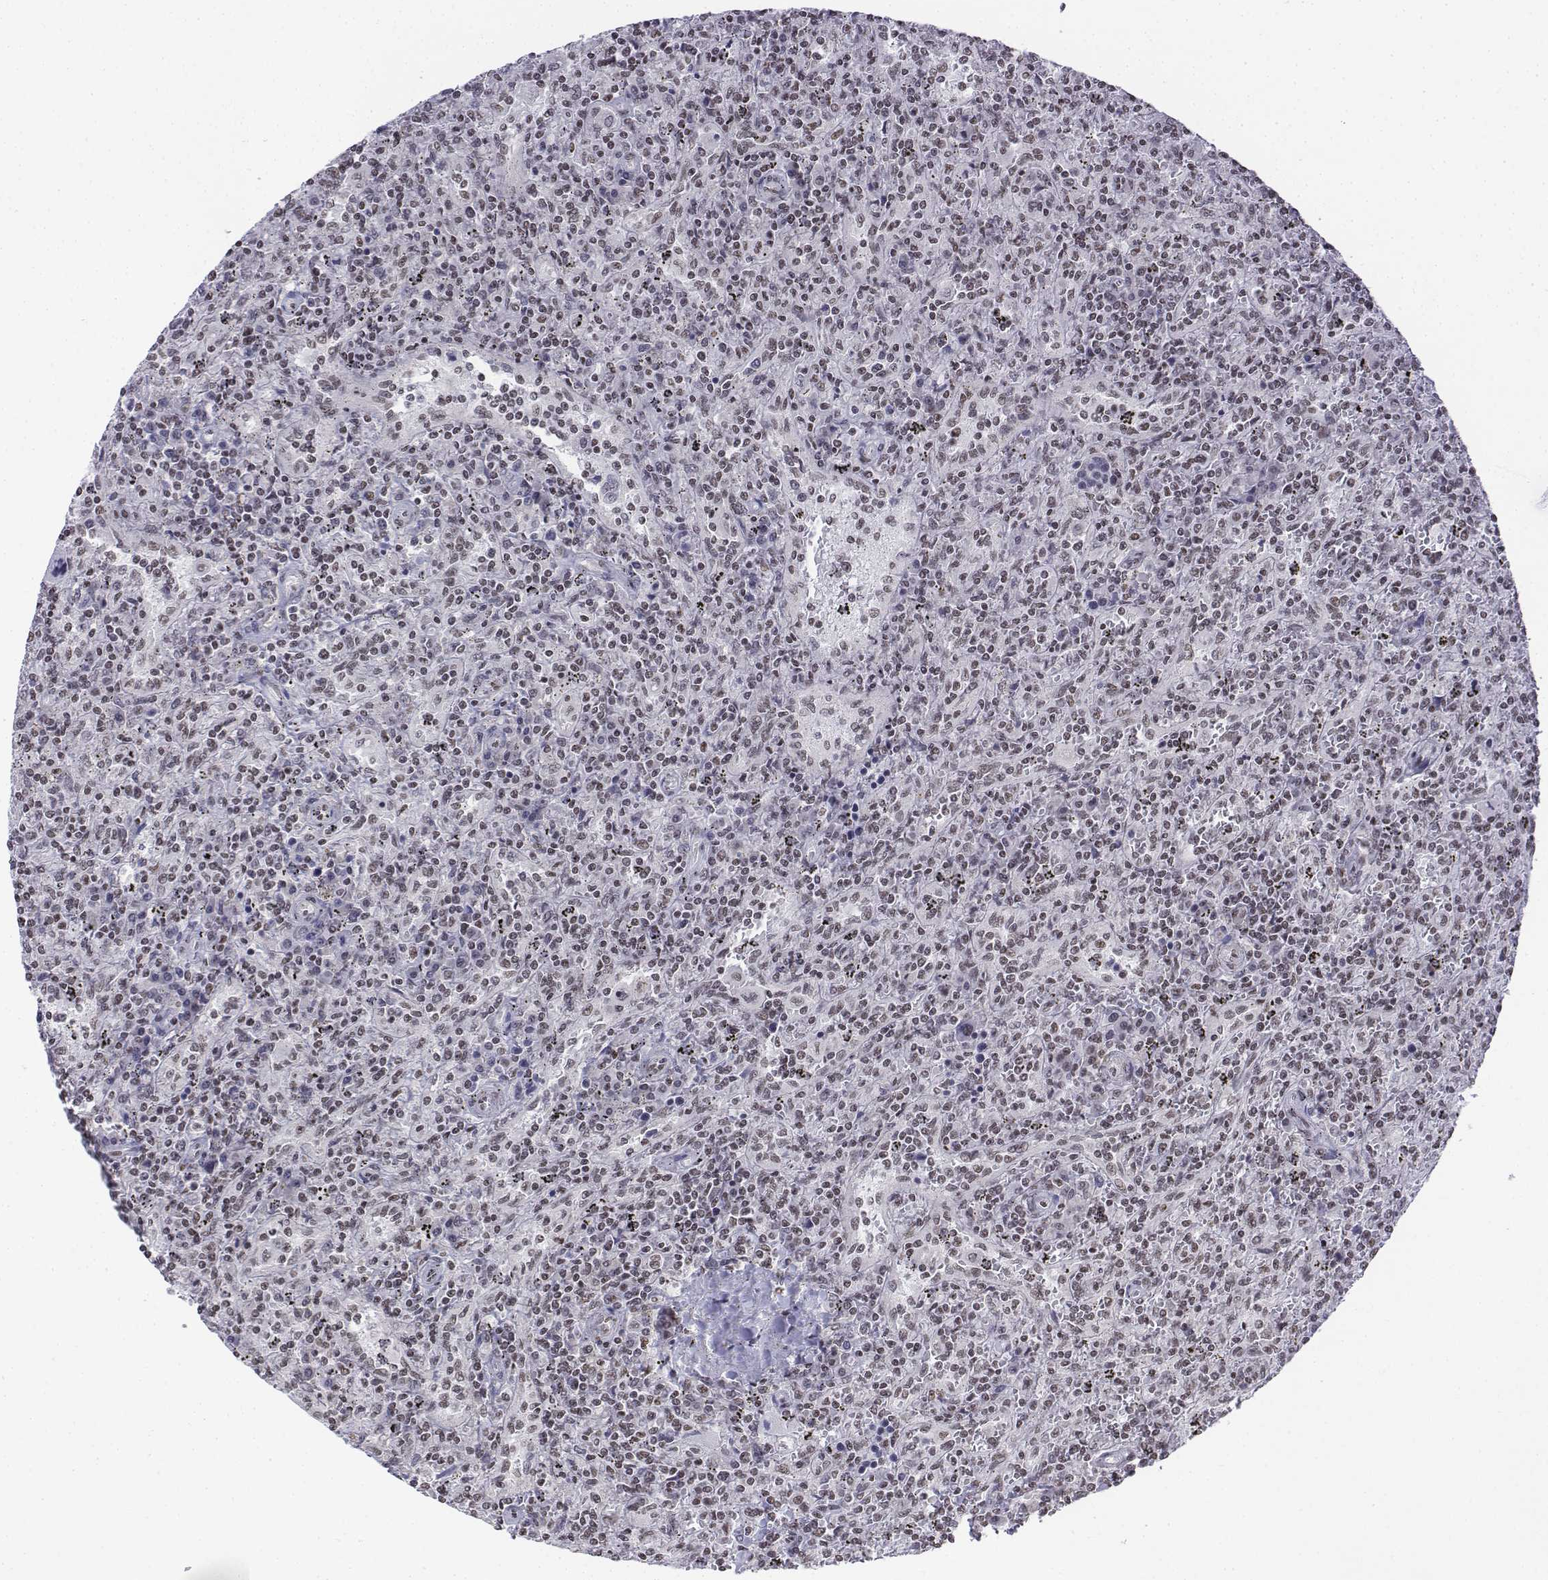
{"staining": {"intensity": "weak", "quantity": ">75%", "location": "nuclear"}, "tissue": "lymphoma", "cell_type": "Tumor cells", "image_type": "cancer", "snomed": [{"axis": "morphology", "description": "Malignant lymphoma, non-Hodgkin's type, Low grade"}, {"axis": "topography", "description": "Spleen"}], "caption": "Tumor cells display low levels of weak nuclear staining in about >75% of cells in human malignant lymphoma, non-Hodgkin's type (low-grade).", "gene": "SETD1A", "patient": {"sex": "male", "age": 62}}